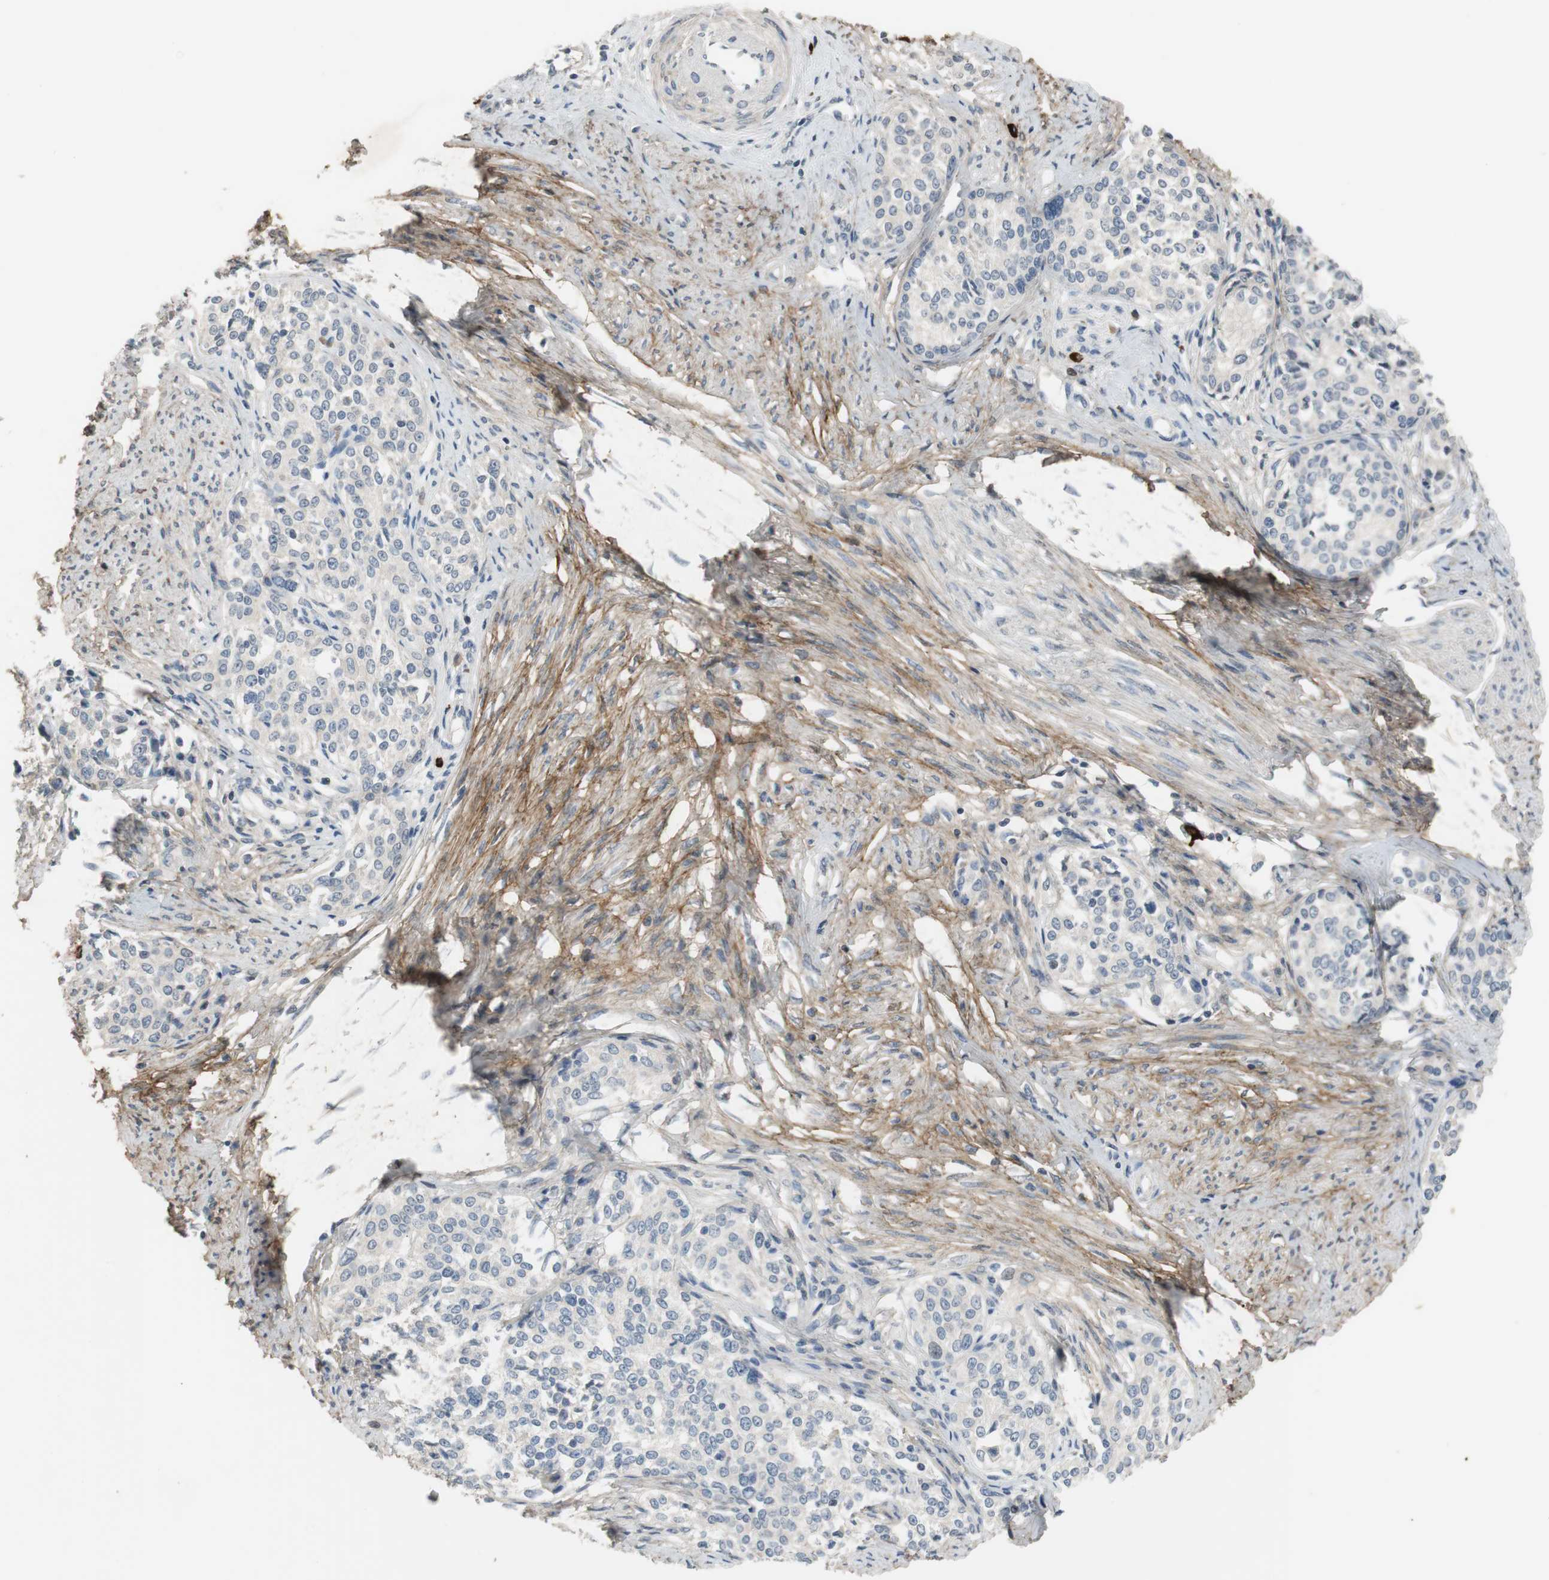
{"staining": {"intensity": "negative", "quantity": "none", "location": "none"}, "tissue": "cervical cancer", "cell_type": "Tumor cells", "image_type": "cancer", "snomed": [{"axis": "morphology", "description": "Squamous cell carcinoma, NOS"}, {"axis": "morphology", "description": "Adenocarcinoma, NOS"}, {"axis": "topography", "description": "Cervix"}], "caption": "The micrograph reveals no significant positivity in tumor cells of squamous cell carcinoma (cervical).", "gene": "COL12A1", "patient": {"sex": "female", "age": 52}}